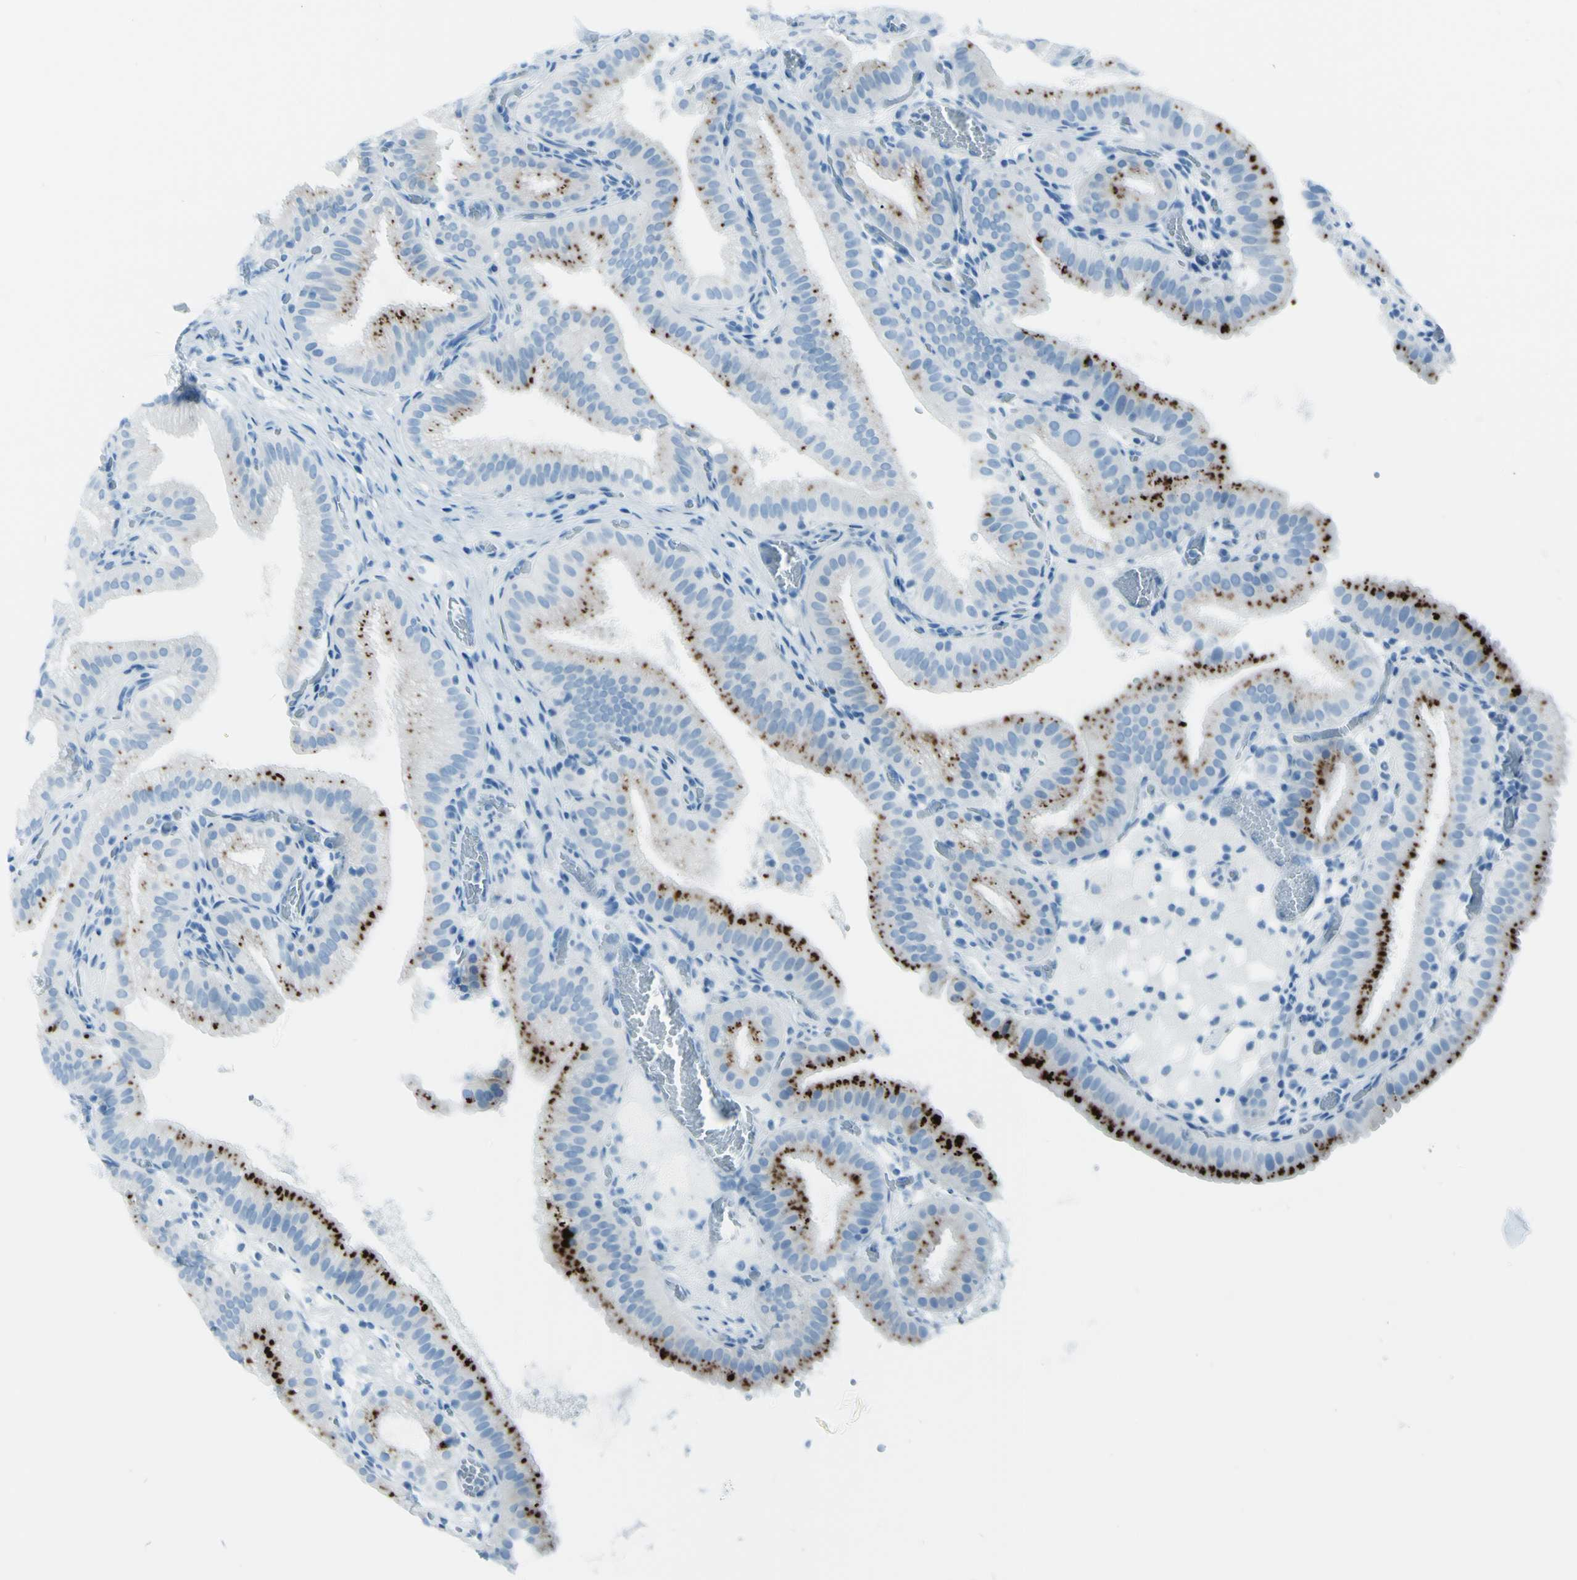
{"staining": {"intensity": "strong", "quantity": ">75%", "location": "cytoplasmic/membranous"}, "tissue": "gallbladder", "cell_type": "Glandular cells", "image_type": "normal", "snomed": [{"axis": "morphology", "description": "Normal tissue, NOS"}, {"axis": "topography", "description": "Gallbladder"}], "caption": "Strong cytoplasmic/membranous positivity for a protein is present in about >75% of glandular cells of normal gallbladder using immunohistochemistry.", "gene": "AFP", "patient": {"sex": "male", "age": 54}}